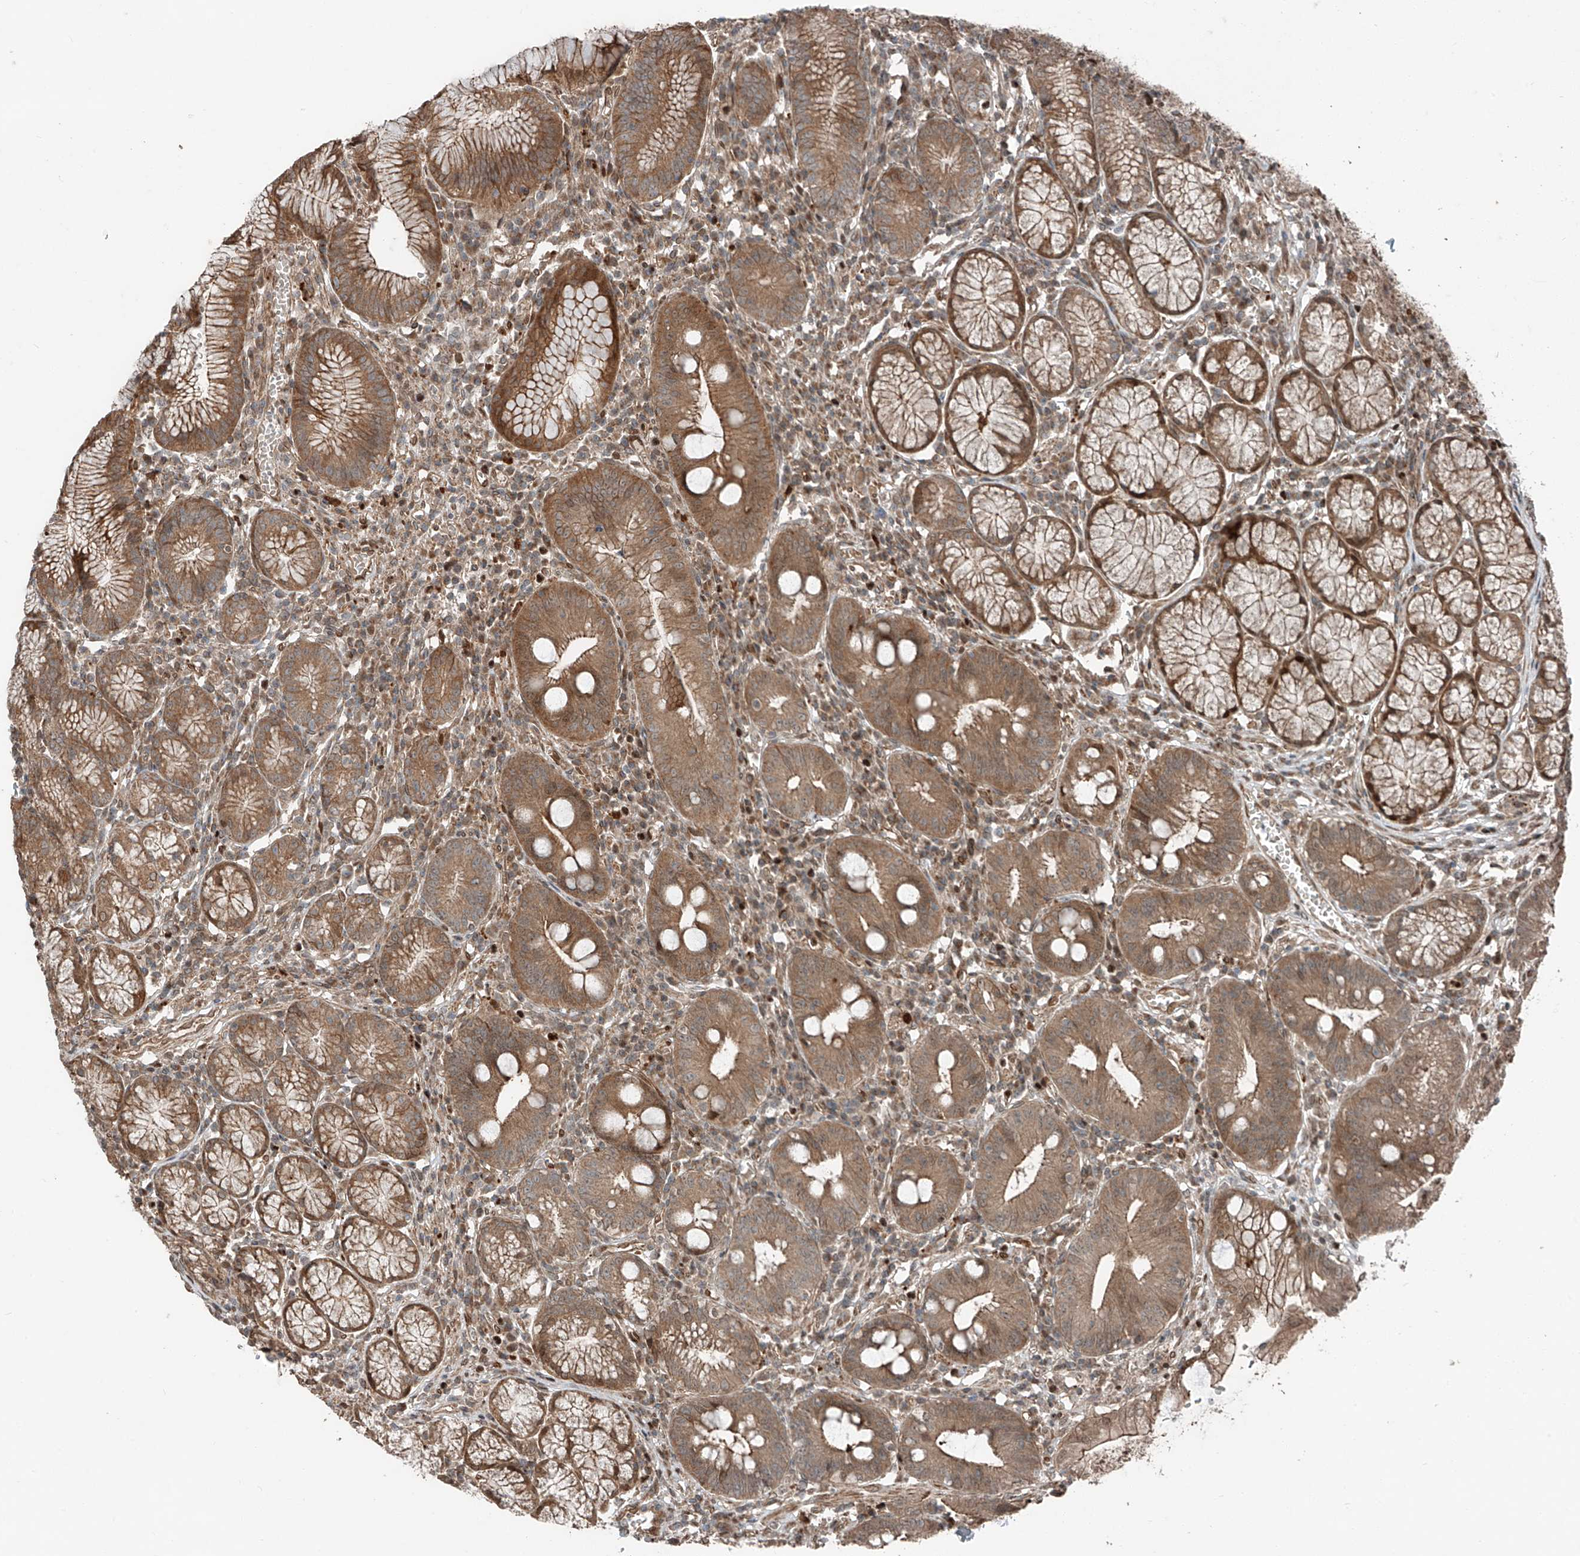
{"staining": {"intensity": "moderate", "quantity": ">75%", "location": "cytoplasmic/membranous"}, "tissue": "stomach", "cell_type": "Glandular cells", "image_type": "normal", "snomed": [{"axis": "morphology", "description": "Normal tissue, NOS"}, {"axis": "topography", "description": "Stomach"}], "caption": "Stomach stained with DAB immunohistochemistry reveals medium levels of moderate cytoplasmic/membranous expression in about >75% of glandular cells. (brown staining indicates protein expression, while blue staining denotes nuclei).", "gene": "CEP162", "patient": {"sex": "male", "age": 55}}